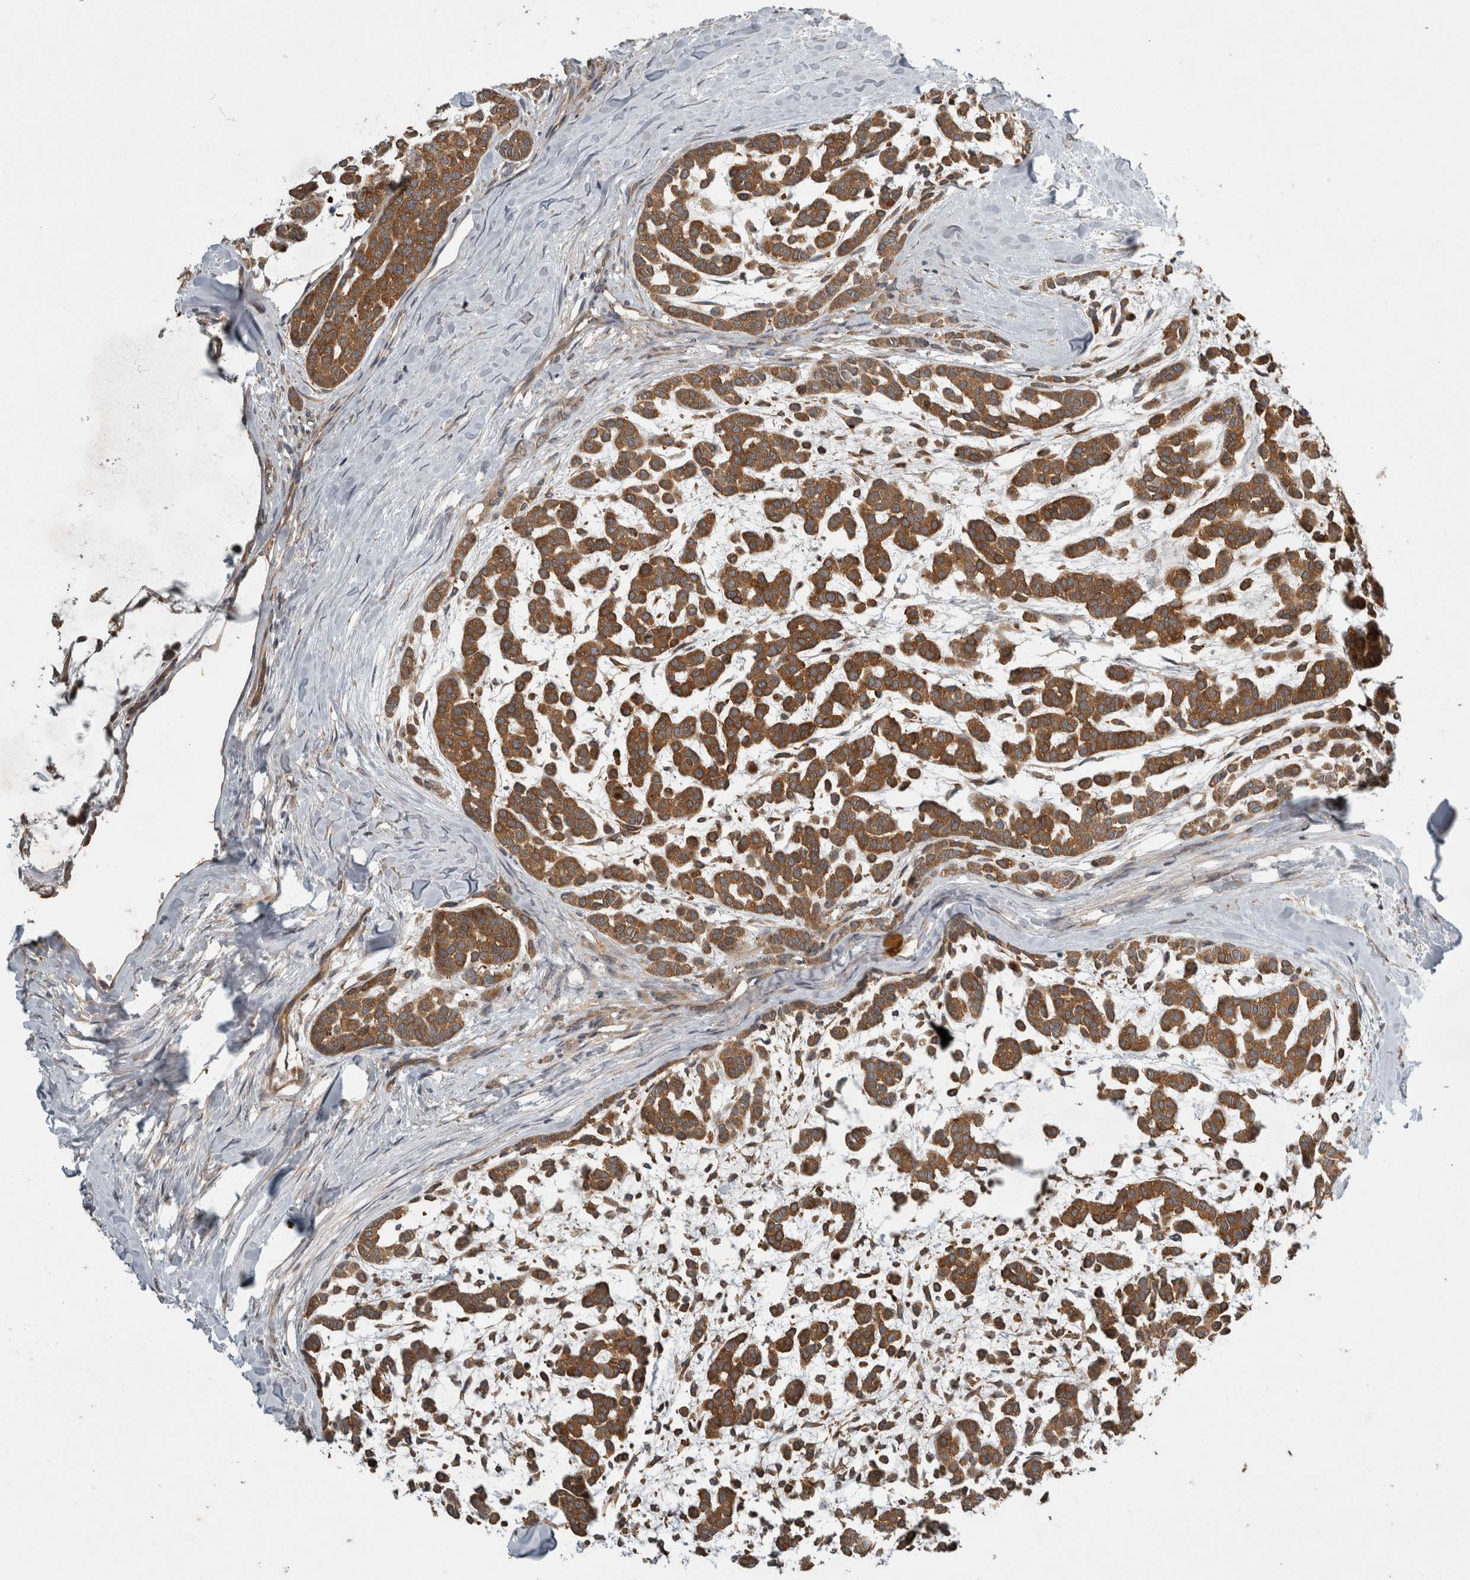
{"staining": {"intensity": "strong", "quantity": ">75%", "location": "cytoplasmic/membranous"}, "tissue": "head and neck cancer", "cell_type": "Tumor cells", "image_type": "cancer", "snomed": [{"axis": "morphology", "description": "Adenocarcinoma, NOS"}, {"axis": "morphology", "description": "Adenoma, NOS"}, {"axis": "topography", "description": "Head-Neck"}], "caption": "Immunohistochemistry staining of adenocarcinoma (head and neck), which exhibits high levels of strong cytoplasmic/membranous staining in about >75% of tumor cells indicating strong cytoplasmic/membranous protein staining. The staining was performed using DAB (3,3'-diaminobenzidine) (brown) for protein detection and nuclei were counterstained in hematoxylin (blue).", "gene": "TRMT61B", "patient": {"sex": "female", "age": 55}}